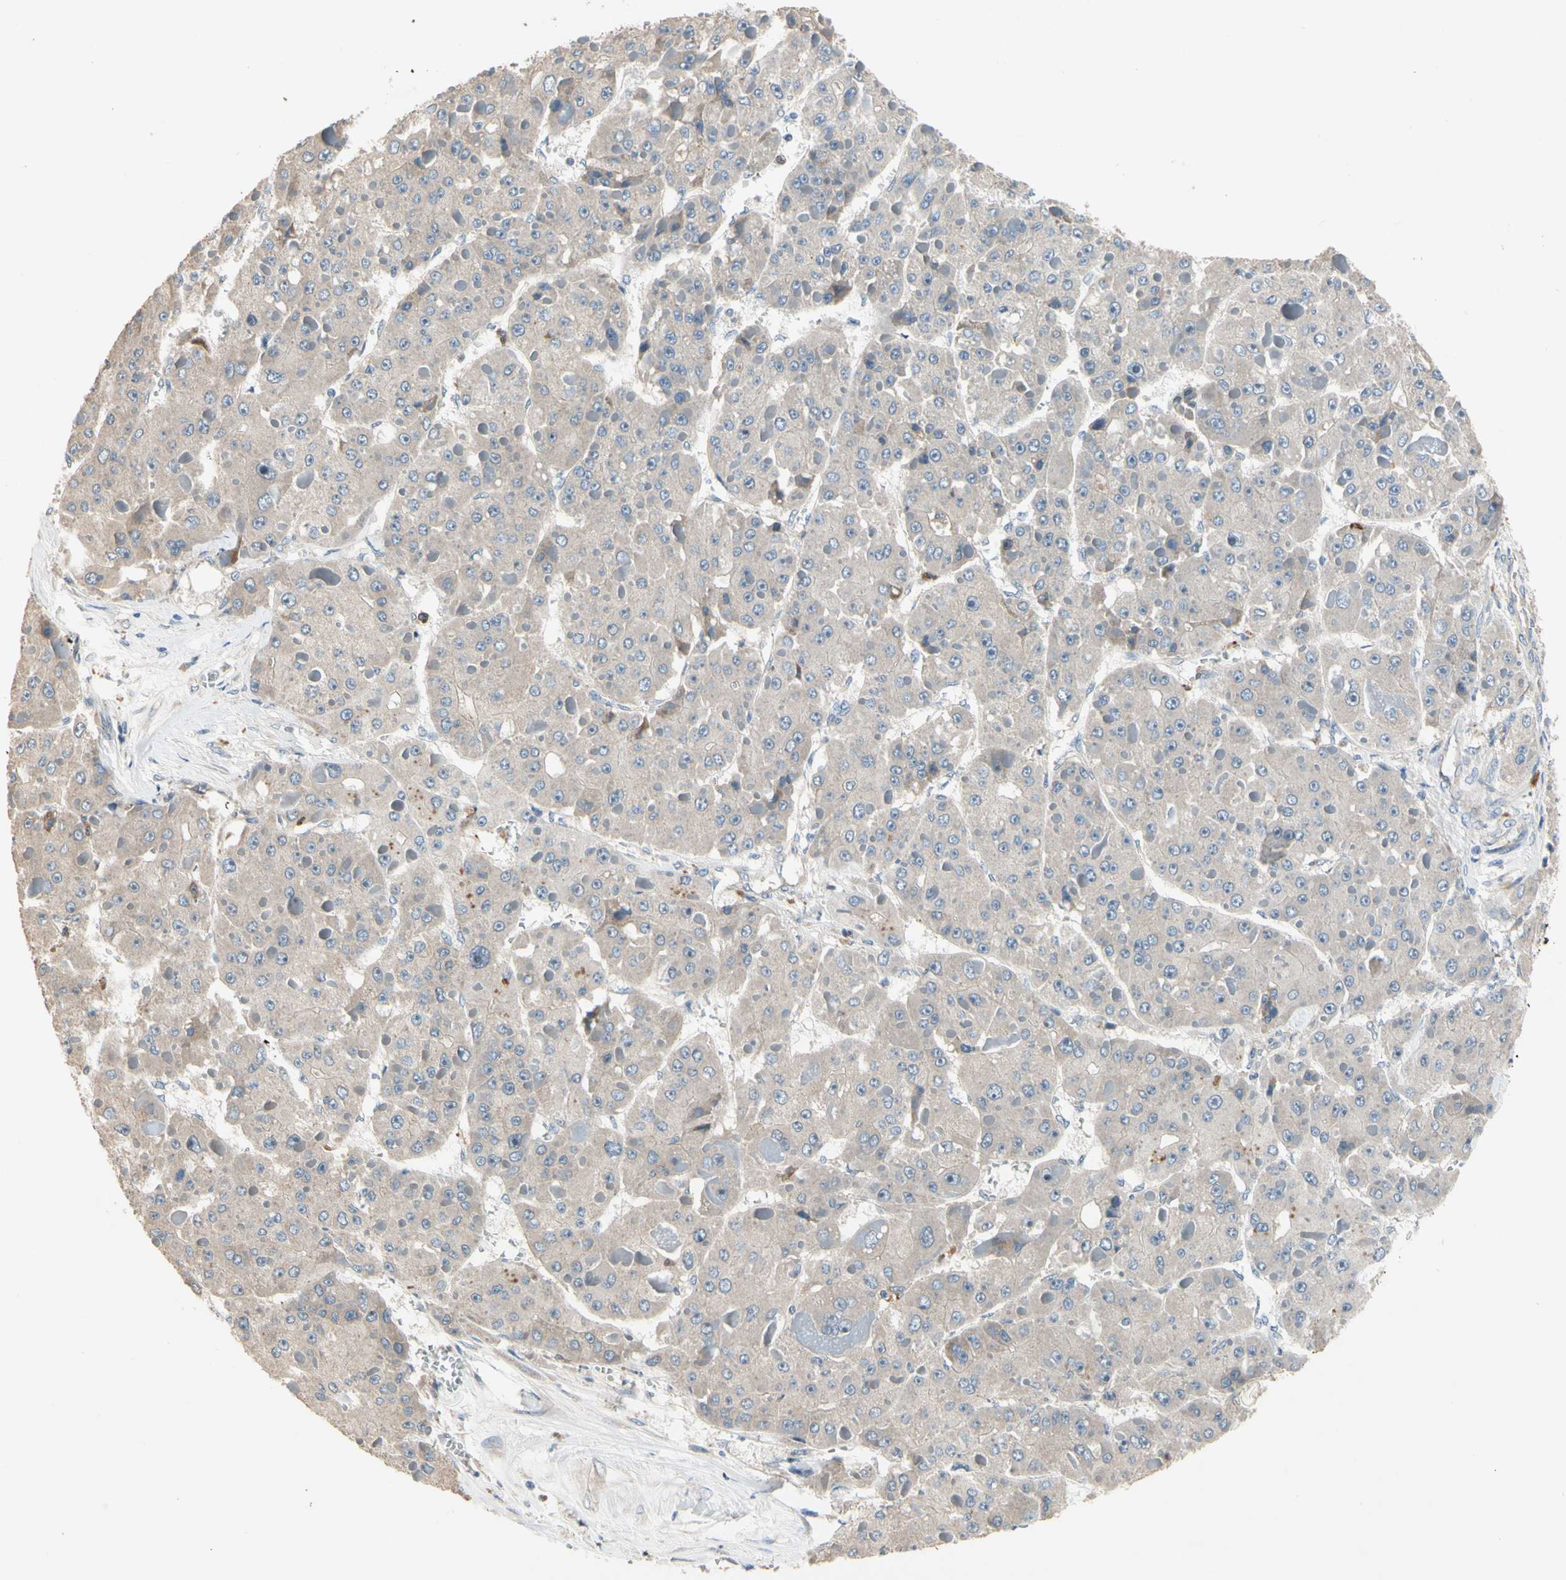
{"staining": {"intensity": "negative", "quantity": "none", "location": "none"}, "tissue": "liver cancer", "cell_type": "Tumor cells", "image_type": "cancer", "snomed": [{"axis": "morphology", "description": "Carcinoma, Hepatocellular, NOS"}, {"axis": "topography", "description": "Liver"}], "caption": "DAB immunohistochemical staining of liver cancer (hepatocellular carcinoma) demonstrates no significant staining in tumor cells.", "gene": "SIGLEC5", "patient": {"sex": "female", "age": 73}}